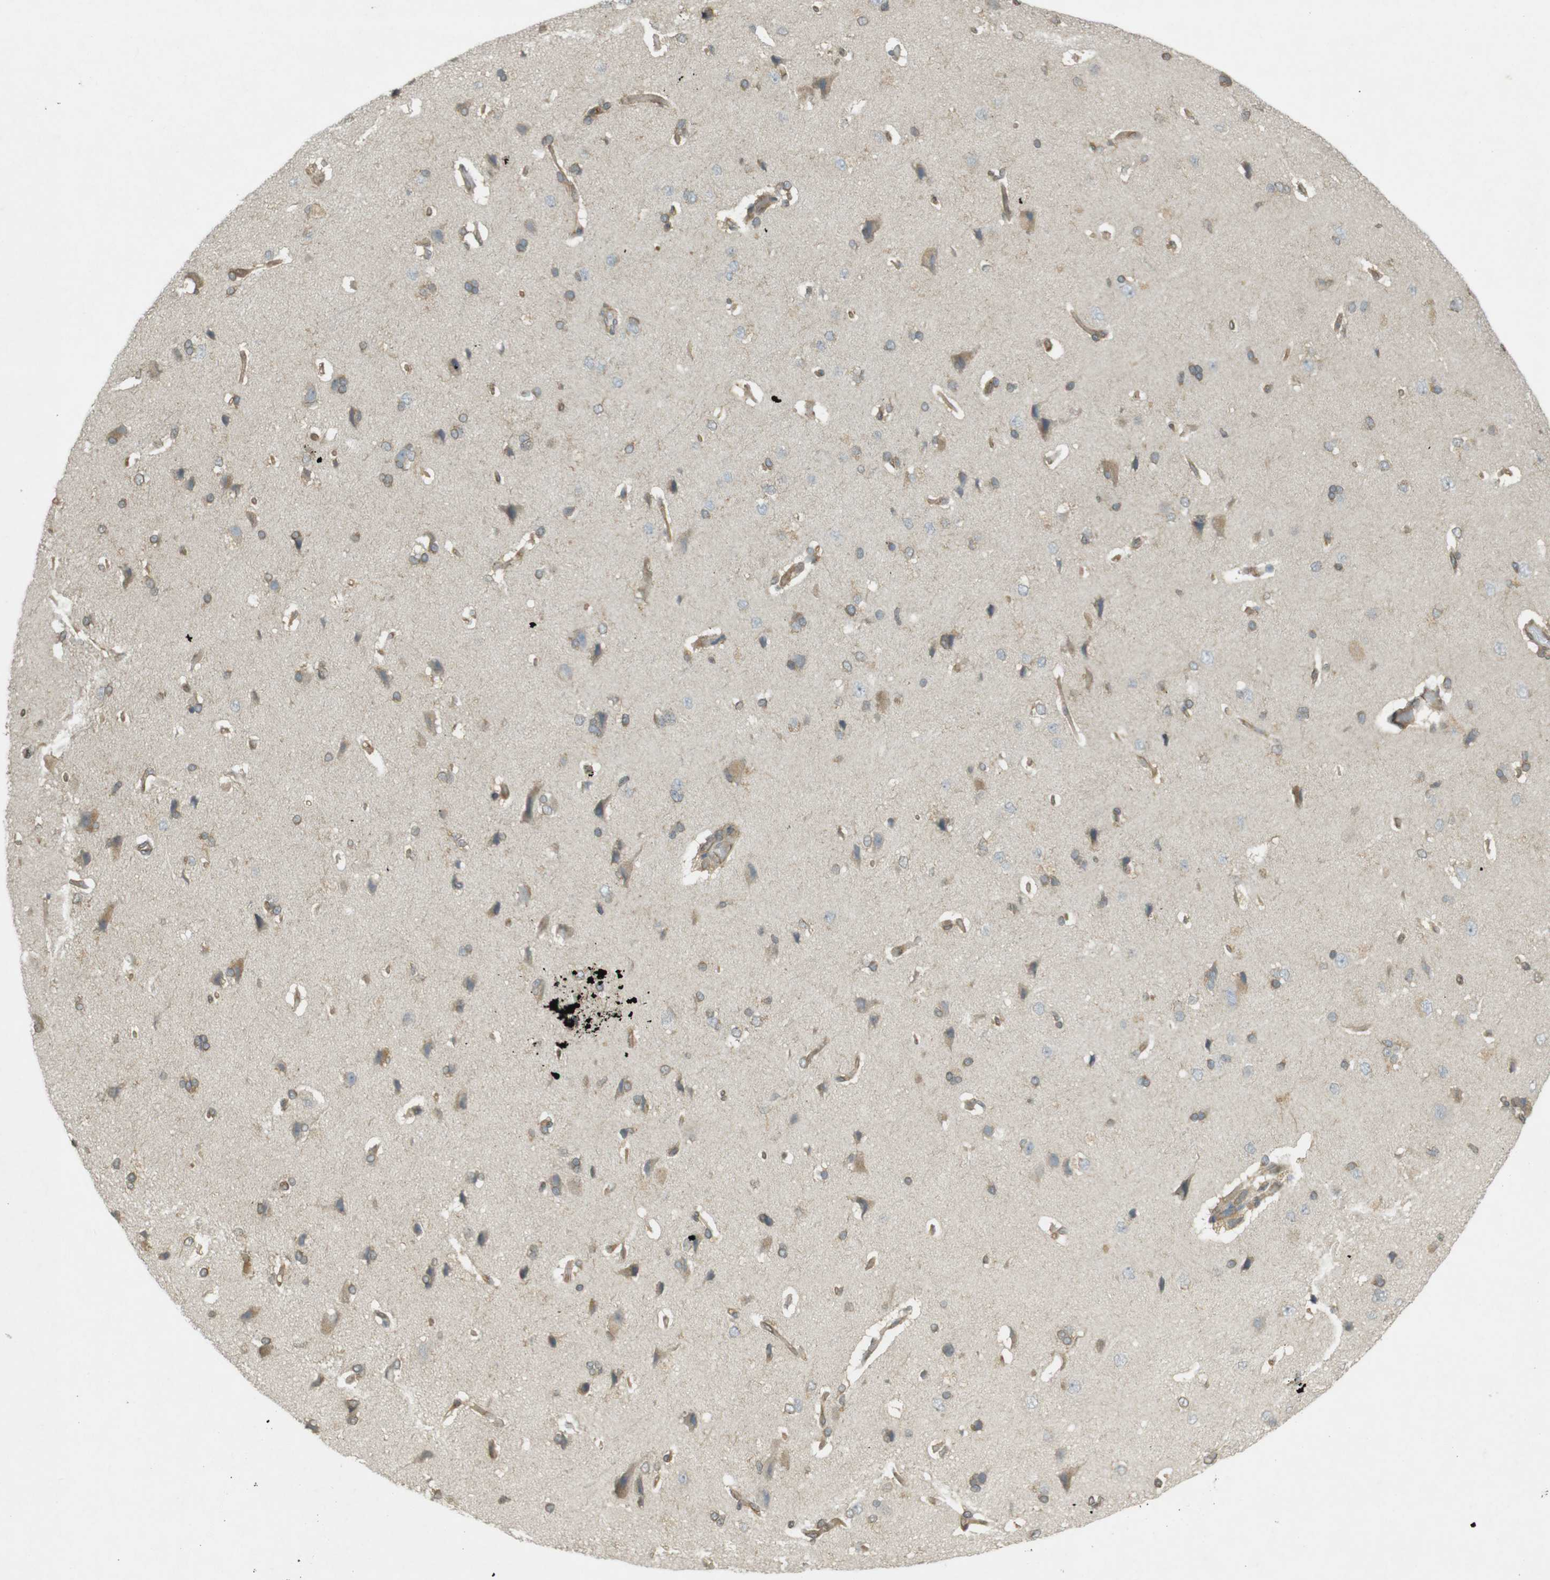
{"staining": {"intensity": "weak", "quantity": ">75%", "location": "cytoplasmic/membranous"}, "tissue": "cerebral cortex", "cell_type": "Endothelial cells", "image_type": "normal", "snomed": [{"axis": "morphology", "description": "Normal tissue, NOS"}, {"axis": "topography", "description": "Cerebral cortex"}], "caption": "Brown immunohistochemical staining in benign cerebral cortex exhibits weak cytoplasmic/membranous staining in approximately >75% of endothelial cells.", "gene": "KIF5B", "patient": {"sex": "male", "age": 62}}